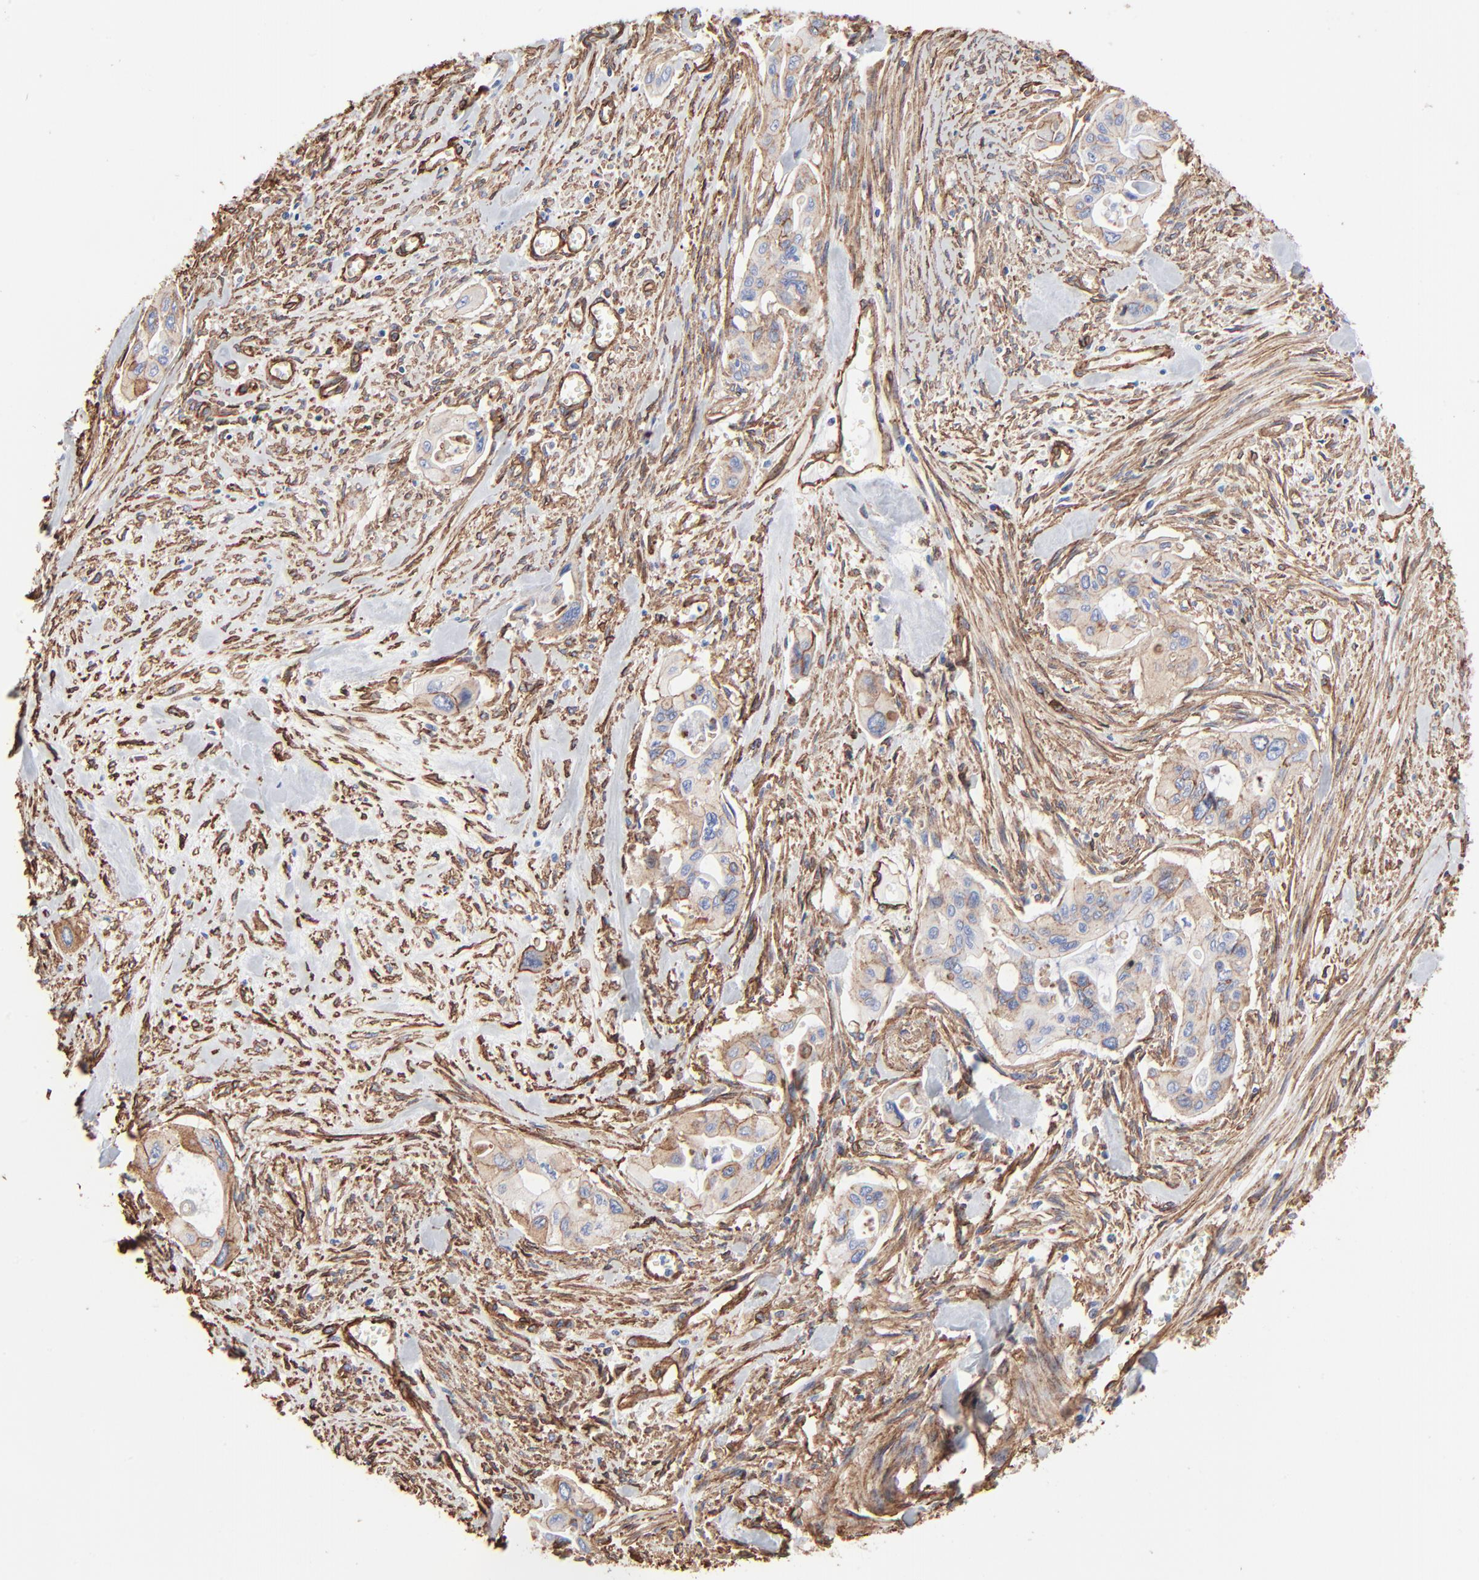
{"staining": {"intensity": "weak", "quantity": ">75%", "location": "cytoplasmic/membranous"}, "tissue": "pancreatic cancer", "cell_type": "Tumor cells", "image_type": "cancer", "snomed": [{"axis": "morphology", "description": "Adenocarcinoma, NOS"}, {"axis": "topography", "description": "Pancreas"}], "caption": "IHC (DAB) staining of pancreatic cancer (adenocarcinoma) reveals weak cytoplasmic/membranous protein expression in approximately >75% of tumor cells.", "gene": "CAV1", "patient": {"sex": "male", "age": 77}}